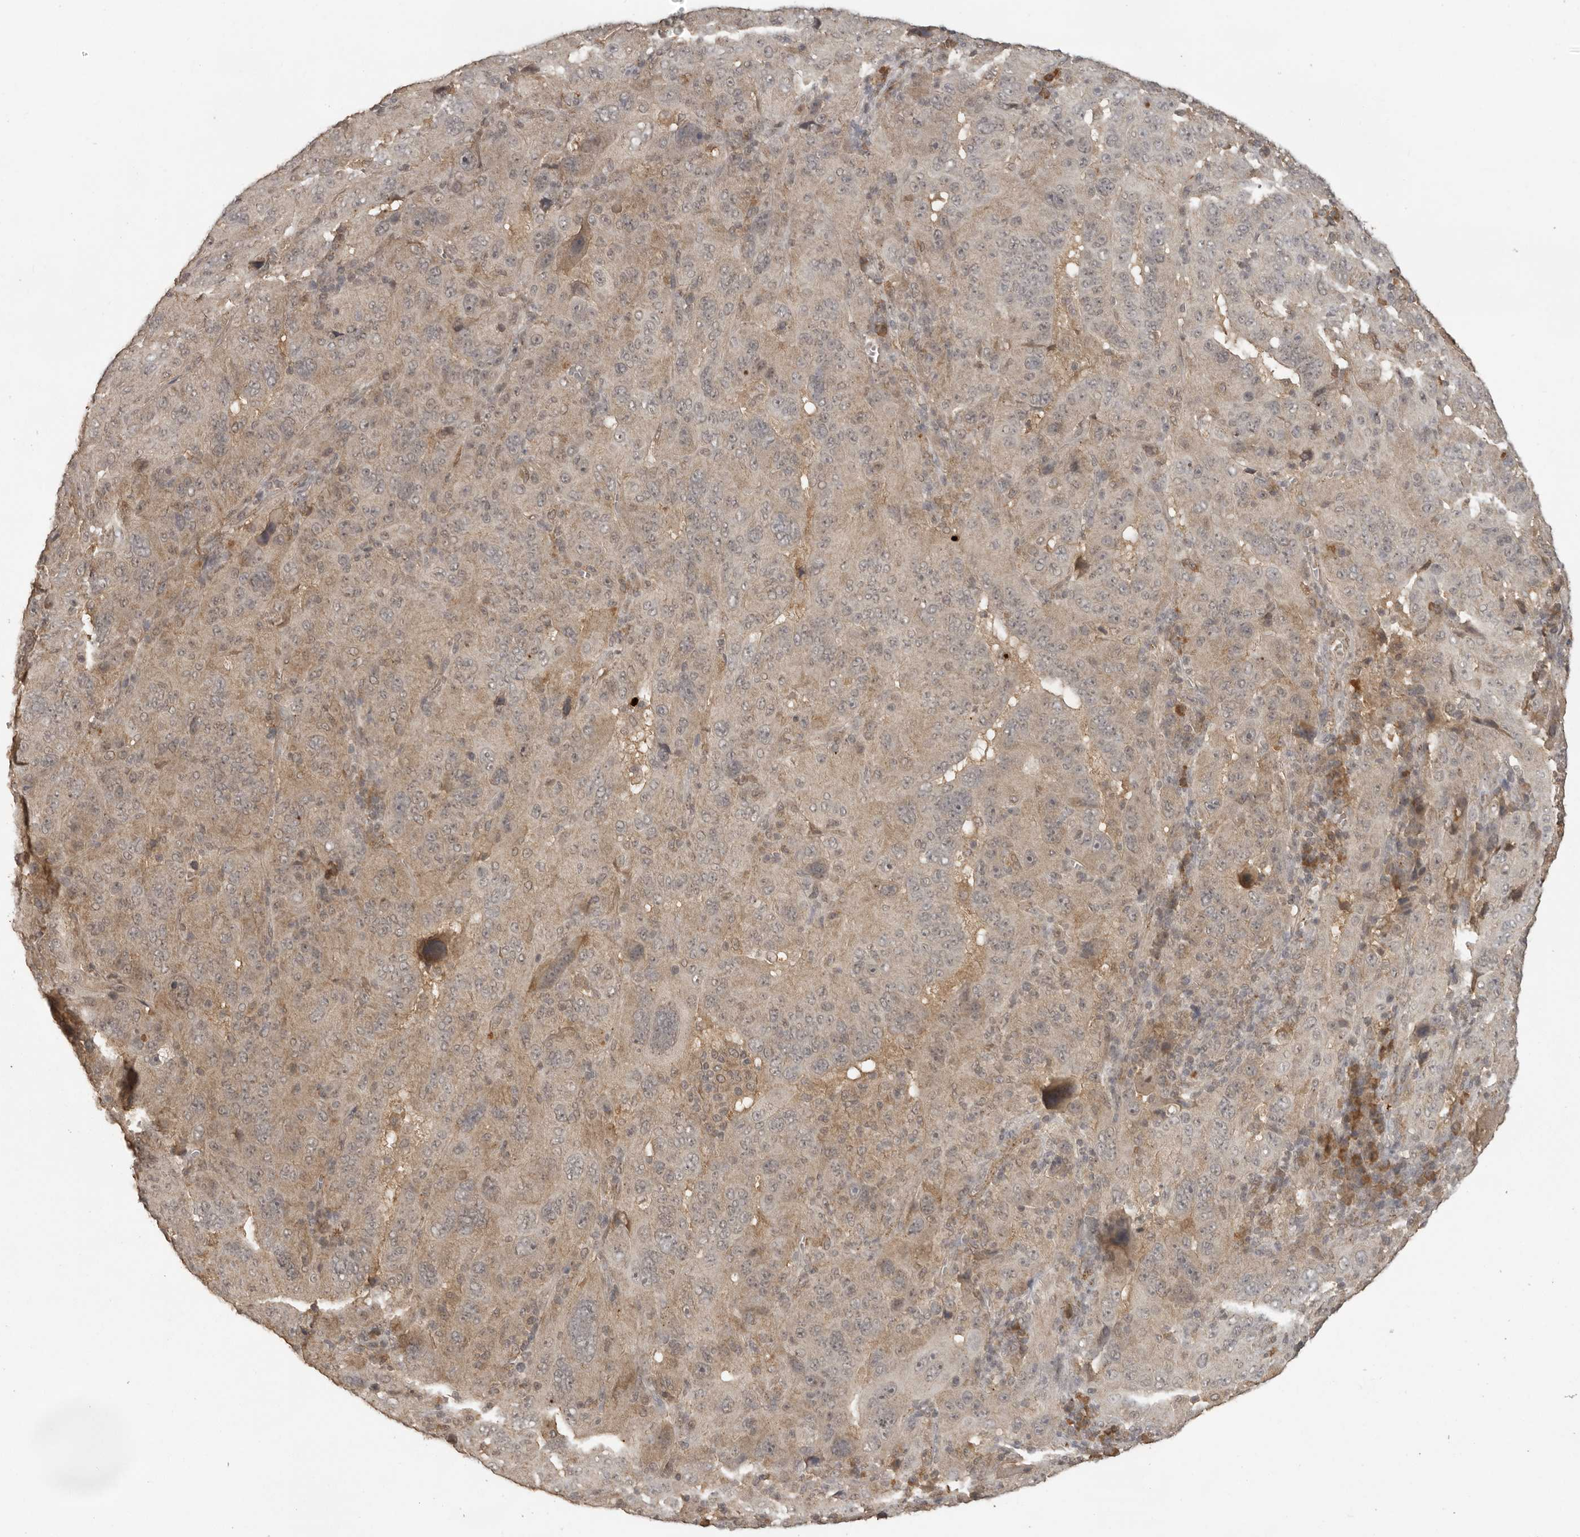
{"staining": {"intensity": "weak", "quantity": "25%-75%", "location": "cytoplasmic/membranous"}, "tissue": "pancreatic cancer", "cell_type": "Tumor cells", "image_type": "cancer", "snomed": [{"axis": "morphology", "description": "Adenocarcinoma, NOS"}, {"axis": "topography", "description": "Pancreas"}], "caption": "An immunohistochemistry histopathology image of tumor tissue is shown. Protein staining in brown labels weak cytoplasmic/membranous positivity in adenocarcinoma (pancreatic) within tumor cells. The staining was performed using DAB, with brown indicating positive protein expression. Nuclei are stained blue with hematoxylin.", "gene": "CTF1", "patient": {"sex": "male", "age": 63}}